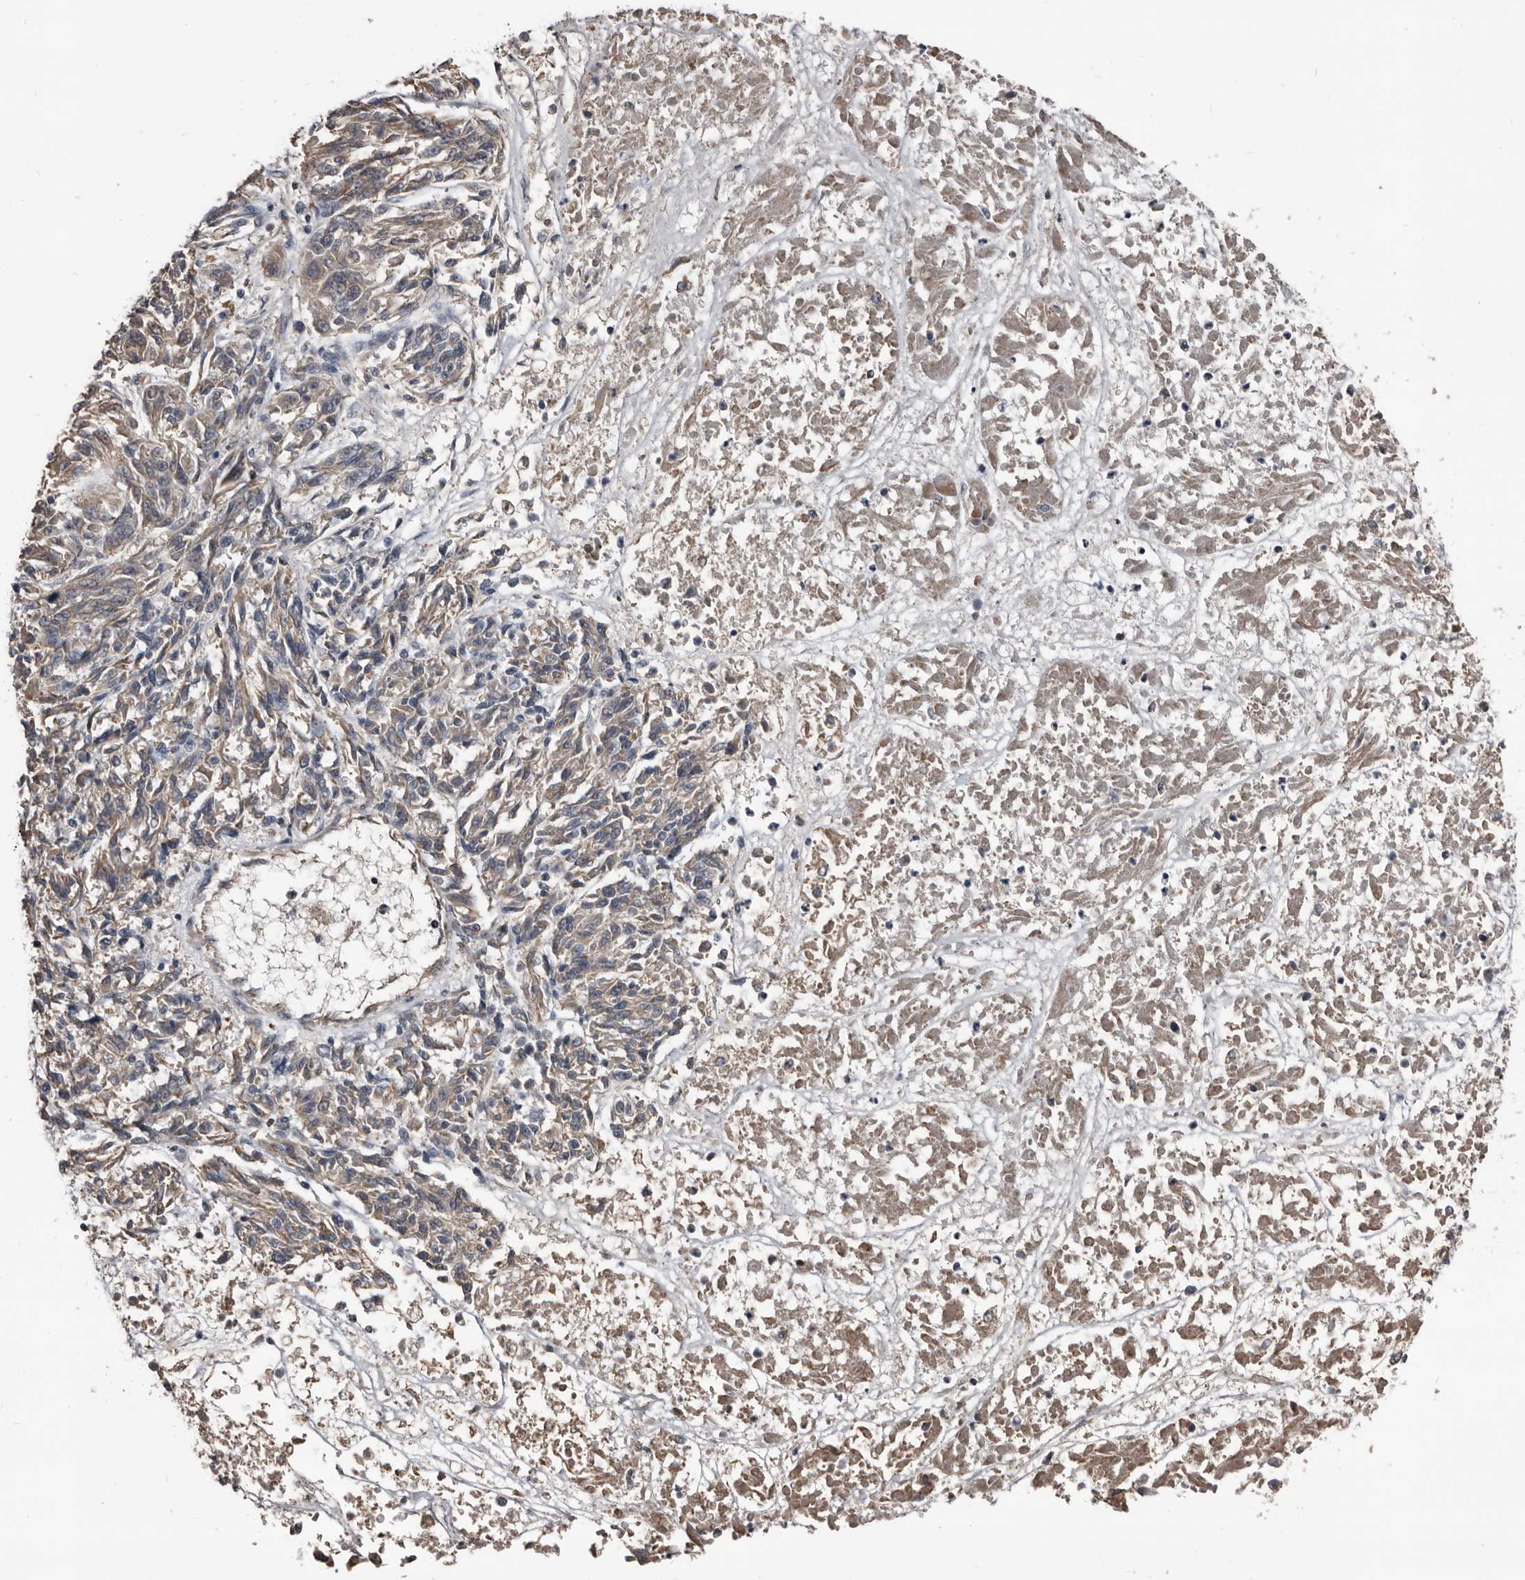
{"staining": {"intensity": "weak", "quantity": ">75%", "location": "cytoplasmic/membranous"}, "tissue": "melanoma", "cell_type": "Tumor cells", "image_type": "cancer", "snomed": [{"axis": "morphology", "description": "Malignant melanoma, NOS"}, {"axis": "topography", "description": "Skin"}], "caption": "The image displays staining of malignant melanoma, revealing weak cytoplasmic/membranous protein staining (brown color) within tumor cells.", "gene": "GREB1", "patient": {"sex": "male", "age": 53}}